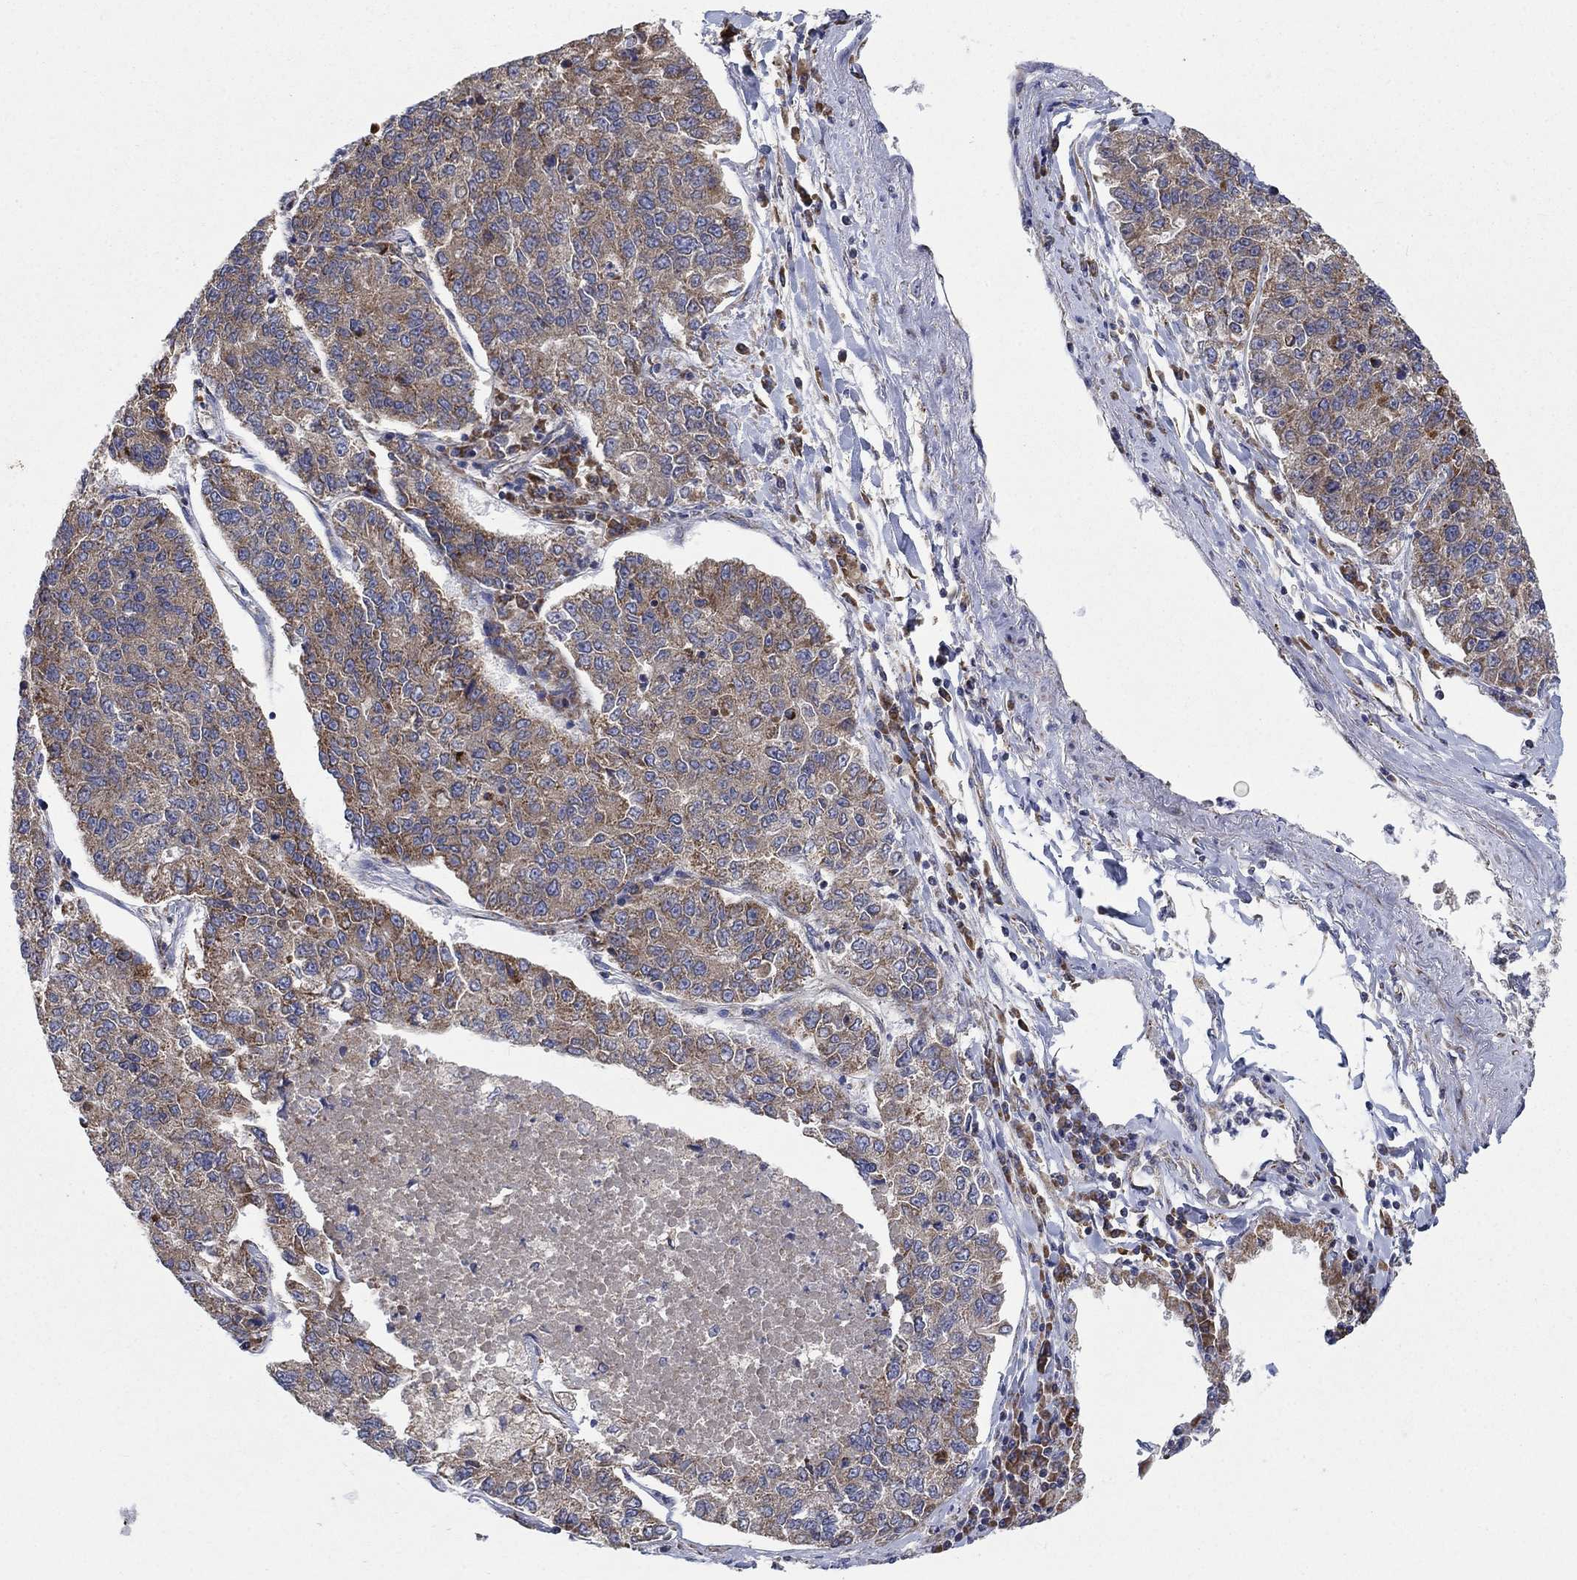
{"staining": {"intensity": "weak", "quantity": ">75%", "location": "cytoplasmic/membranous"}, "tissue": "lung cancer", "cell_type": "Tumor cells", "image_type": "cancer", "snomed": [{"axis": "morphology", "description": "Adenocarcinoma, NOS"}, {"axis": "topography", "description": "Lung"}], "caption": "A photomicrograph of lung cancer (adenocarcinoma) stained for a protein shows weak cytoplasmic/membranous brown staining in tumor cells. The protein of interest is stained brown, and the nuclei are stained in blue (DAB (3,3'-diaminobenzidine) IHC with brightfield microscopy, high magnification).", "gene": "RPLP0", "patient": {"sex": "male", "age": 49}}